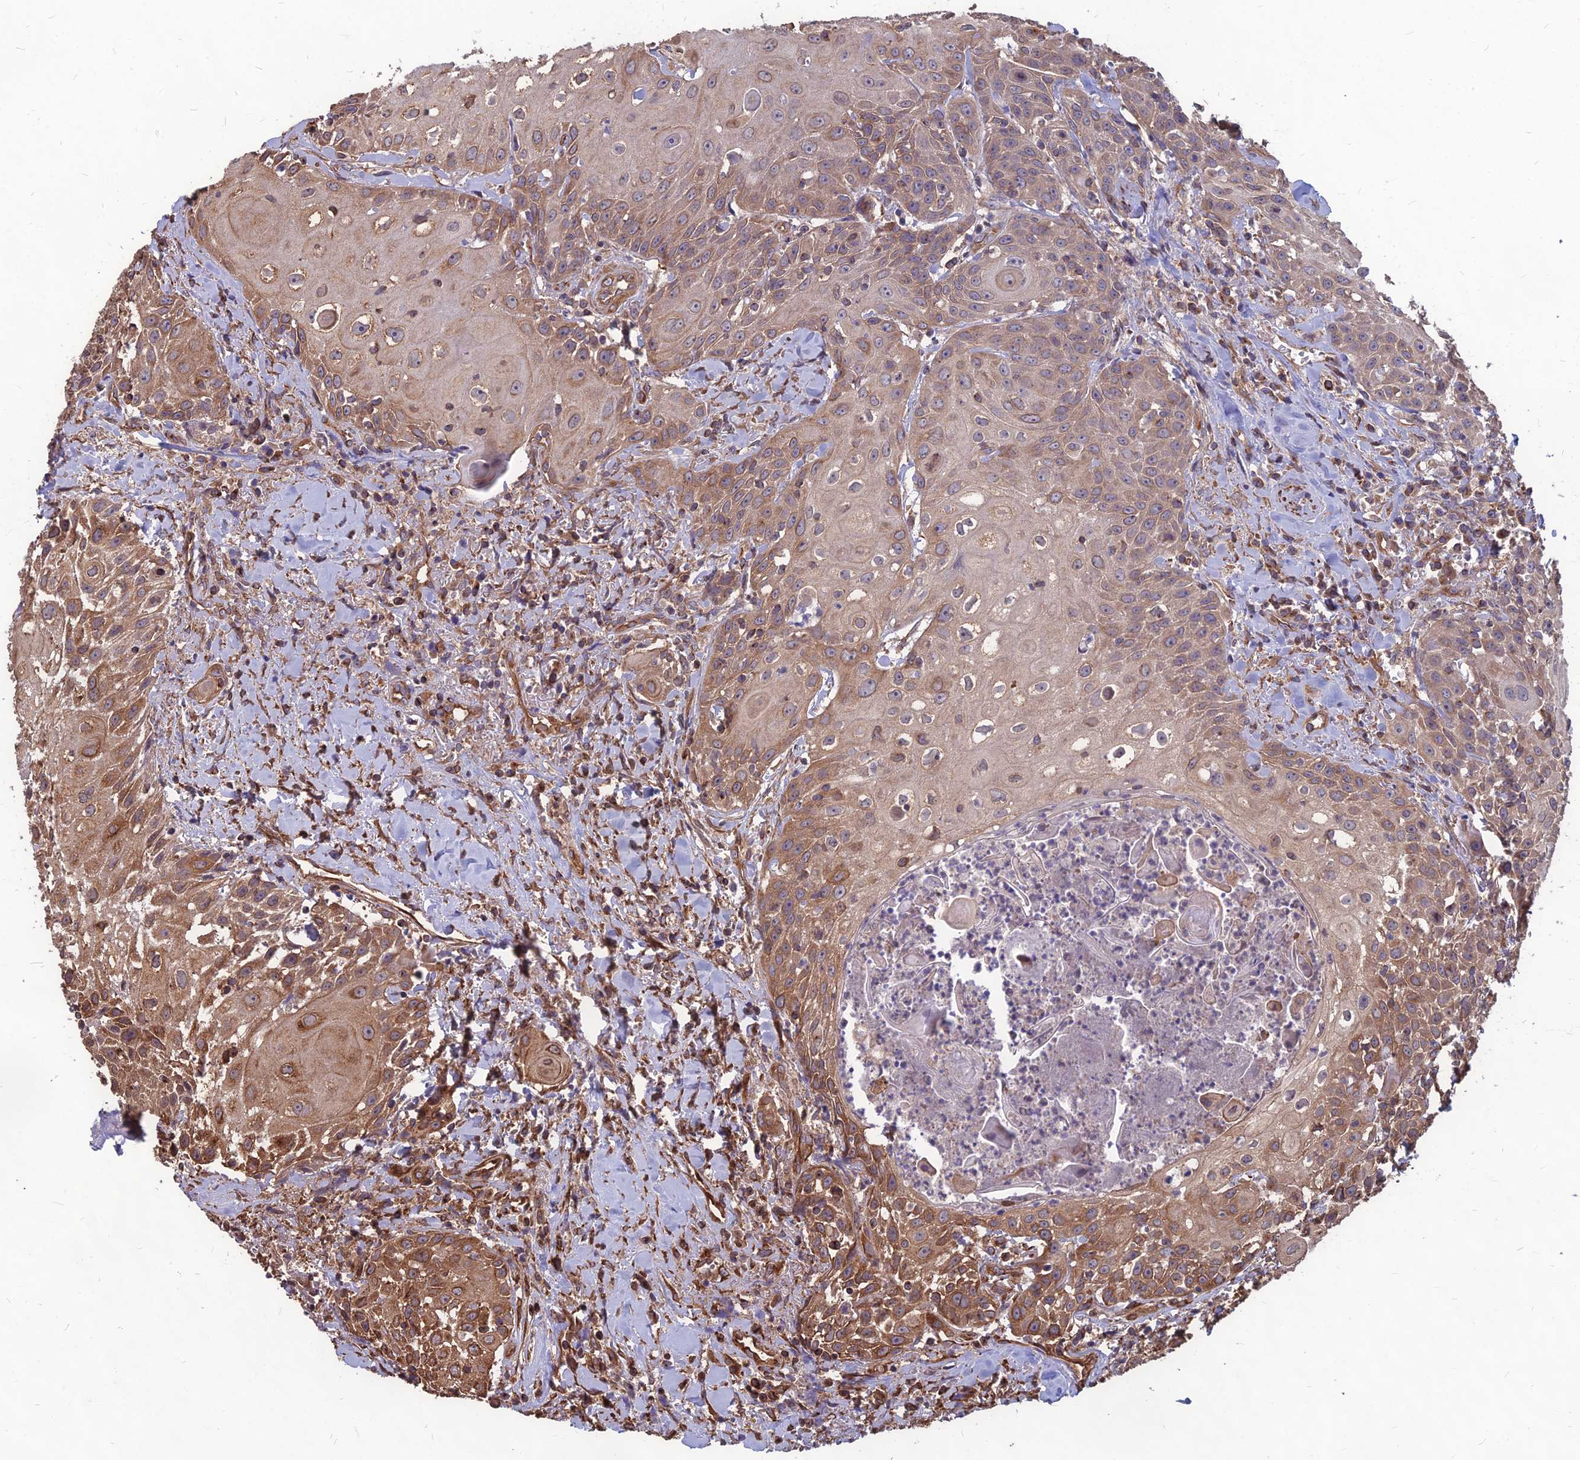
{"staining": {"intensity": "moderate", "quantity": ">75%", "location": "cytoplasmic/membranous"}, "tissue": "head and neck cancer", "cell_type": "Tumor cells", "image_type": "cancer", "snomed": [{"axis": "morphology", "description": "Squamous cell carcinoma, NOS"}, {"axis": "topography", "description": "Oral tissue"}, {"axis": "topography", "description": "Head-Neck"}], "caption": "Head and neck squamous cell carcinoma stained for a protein demonstrates moderate cytoplasmic/membranous positivity in tumor cells.", "gene": "LSM6", "patient": {"sex": "female", "age": 82}}